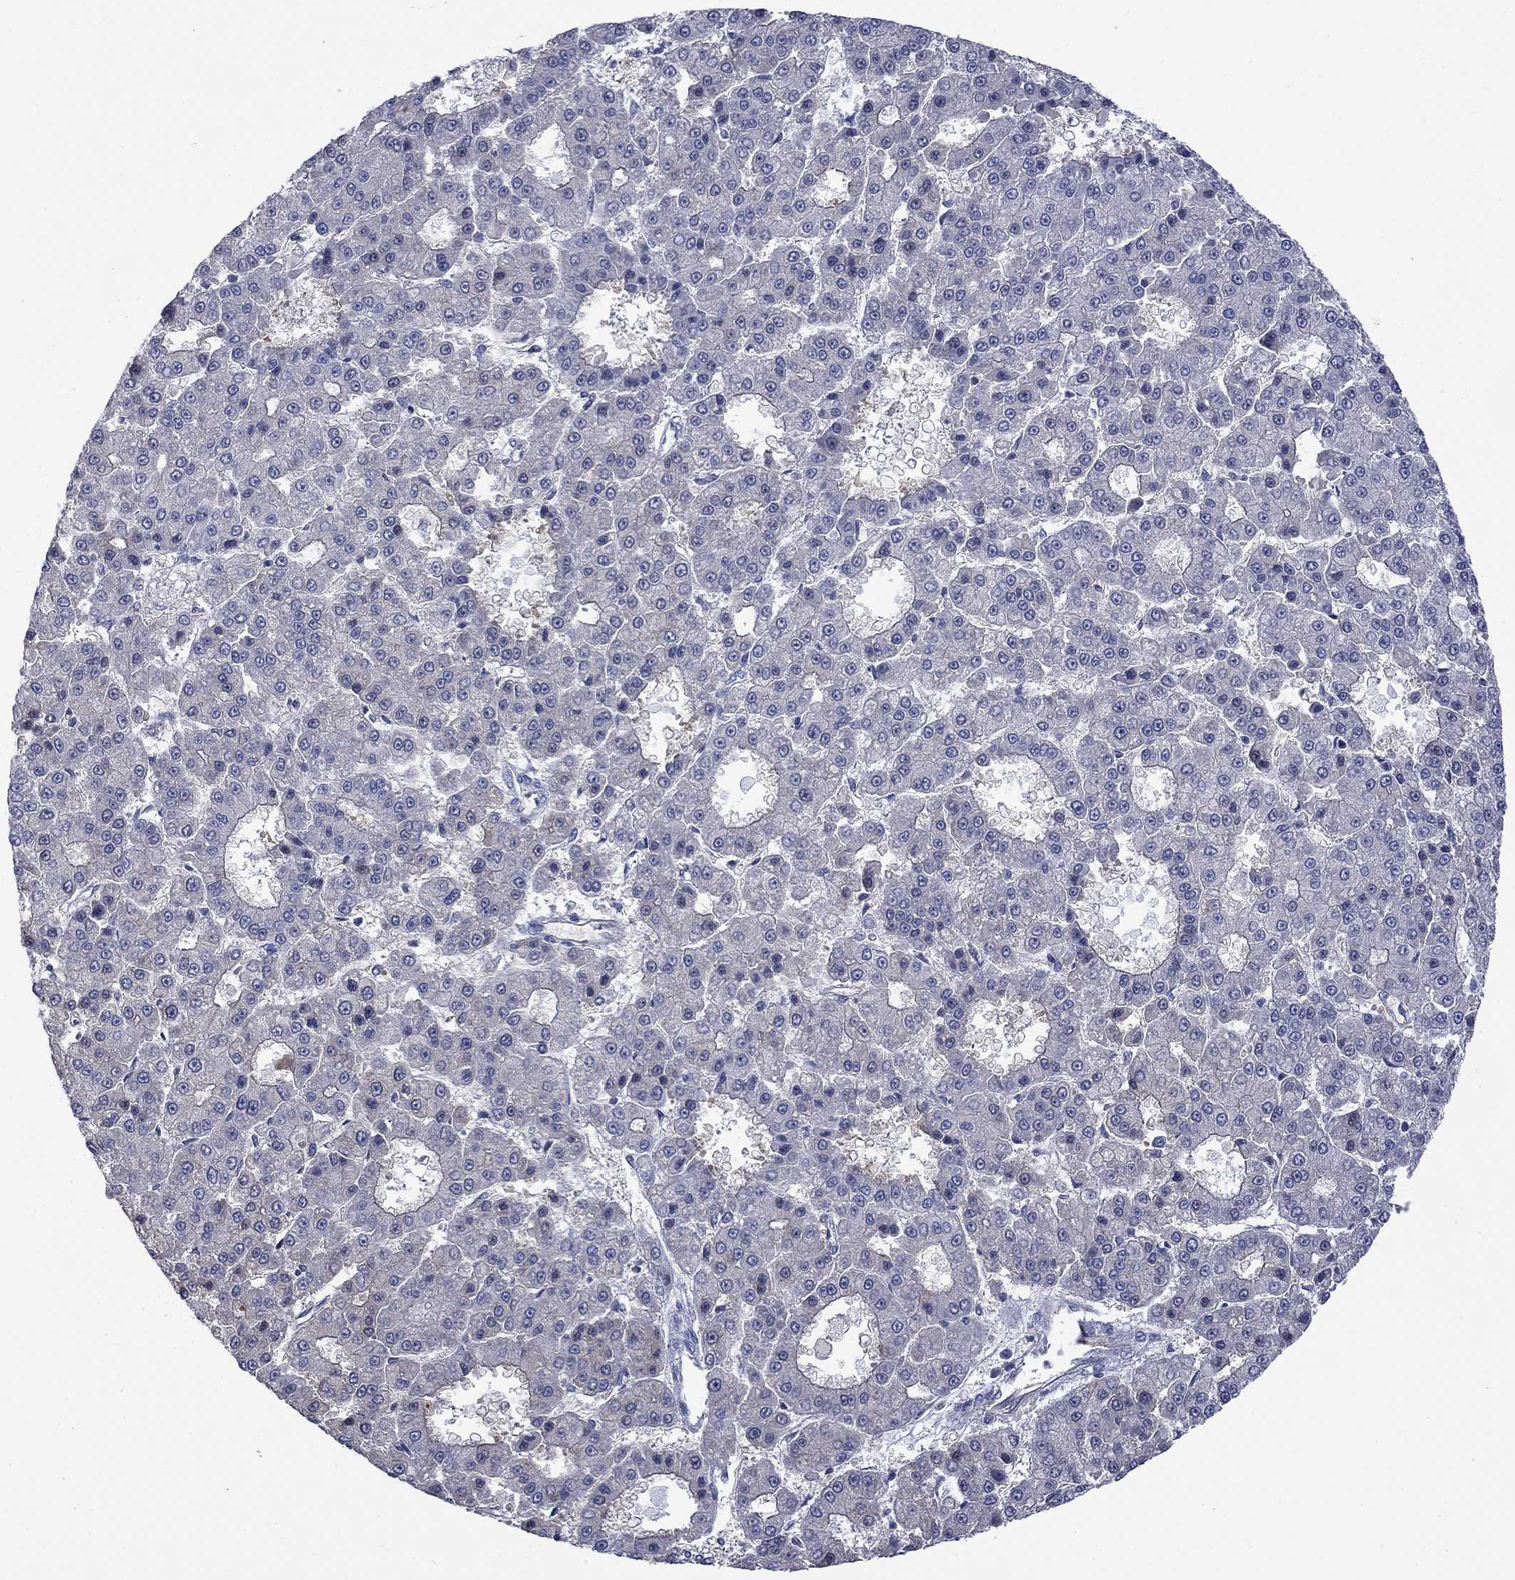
{"staining": {"intensity": "negative", "quantity": "none", "location": "none"}, "tissue": "liver cancer", "cell_type": "Tumor cells", "image_type": "cancer", "snomed": [{"axis": "morphology", "description": "Carcinoma, Hepatocellular, NOS"}, {"axis": "topography", "description": "Liver"}], "caption": "A high-resolution image shows immunohistochemistry (IHC) staining of liver cancer, which displays no significant expression in tumor cells.", "gene": "PDZD2", "patient": {"sex": "male", "age": 70}}